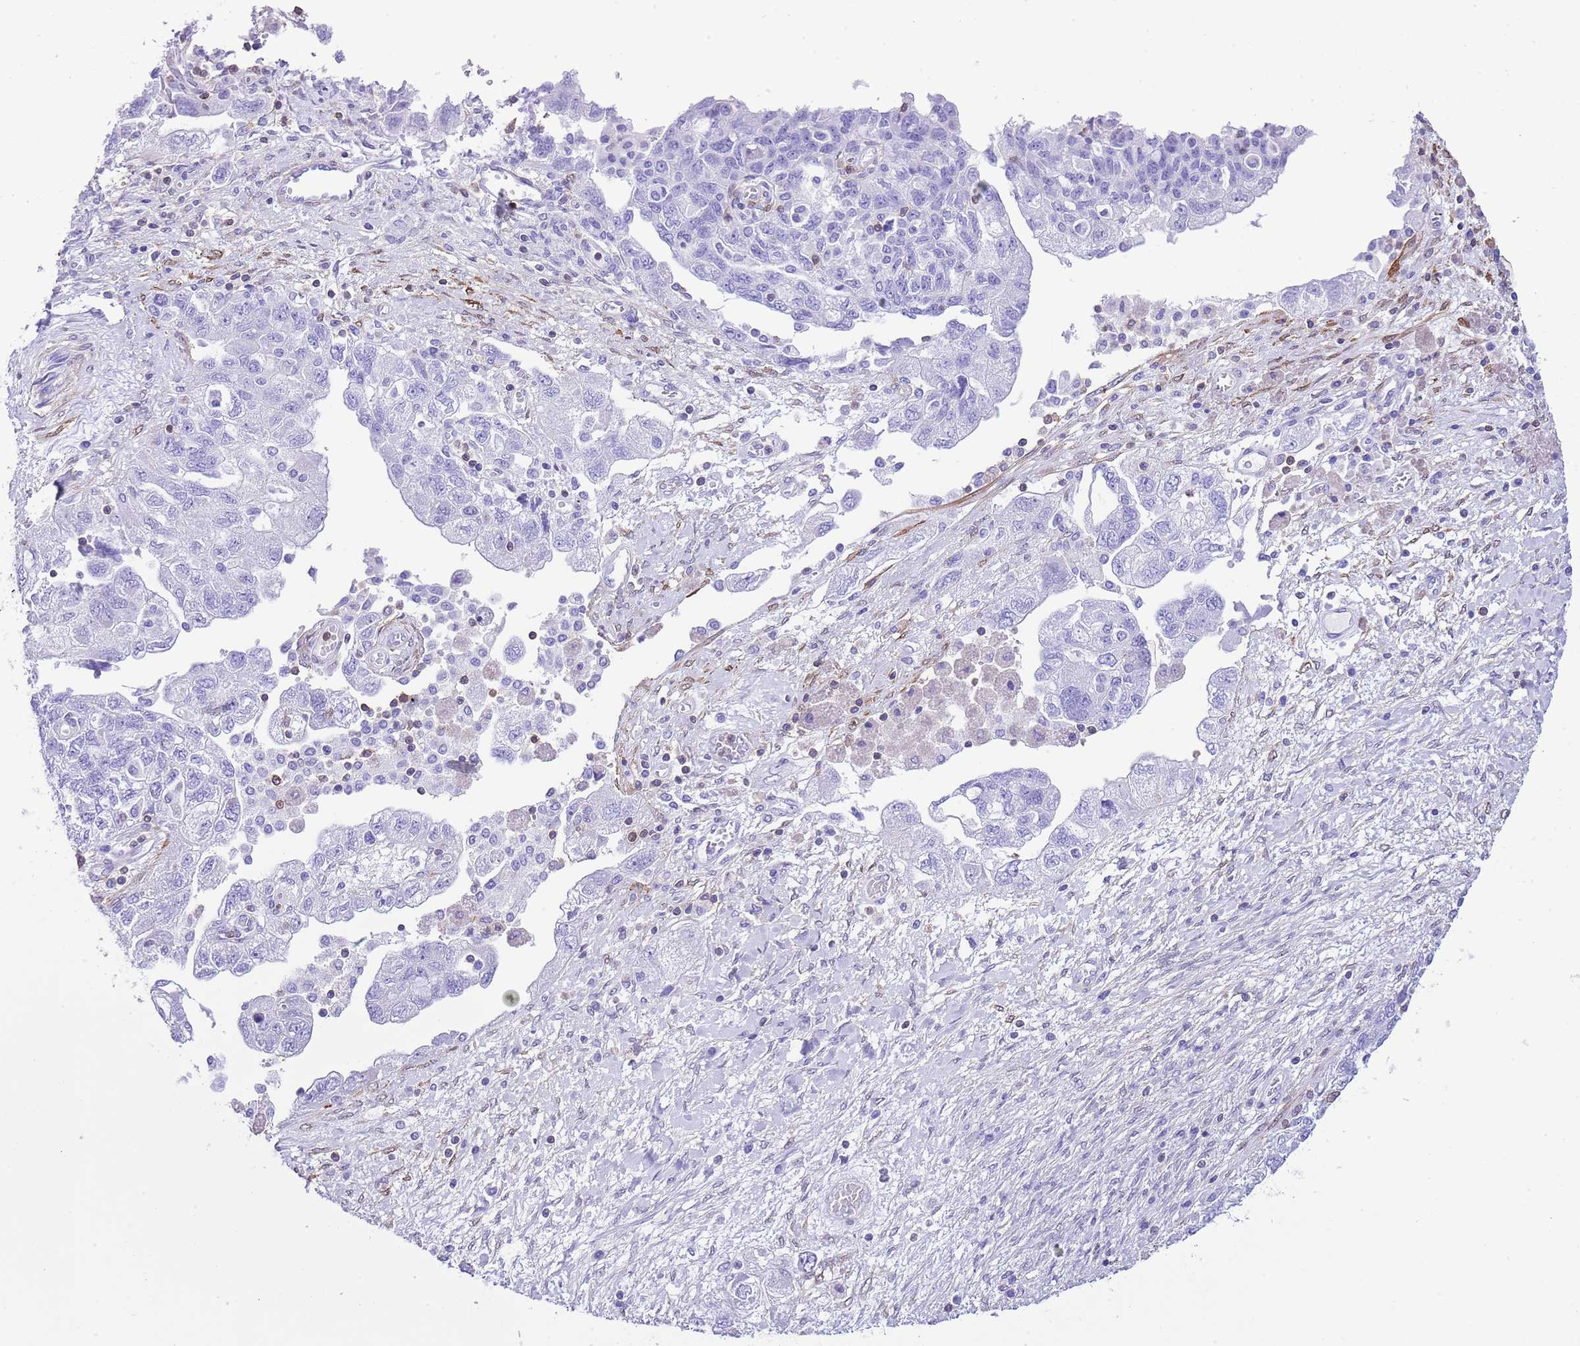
{"staining": {"intensity": "negative", "quantity": "none", "location": "none"}, "tissue": "ovarian cancer", "cell_type": "Tumor cells", "image_type": "cancer", "snomed": [{"axis": "morphology", "description": "Carcinoma, NOS"}, {"axis": "morphology", "description": "Cystadenocarcinoma, serous, NOS"}, {"axis": "topography", "description": "Ovary"}], "caption": "The photomicrograph shows no staining of tumor cells in ovarian serous cystadenocarcinoma.", "gene": "CNN2", "patient": {"sex": "female", "age": 69}}